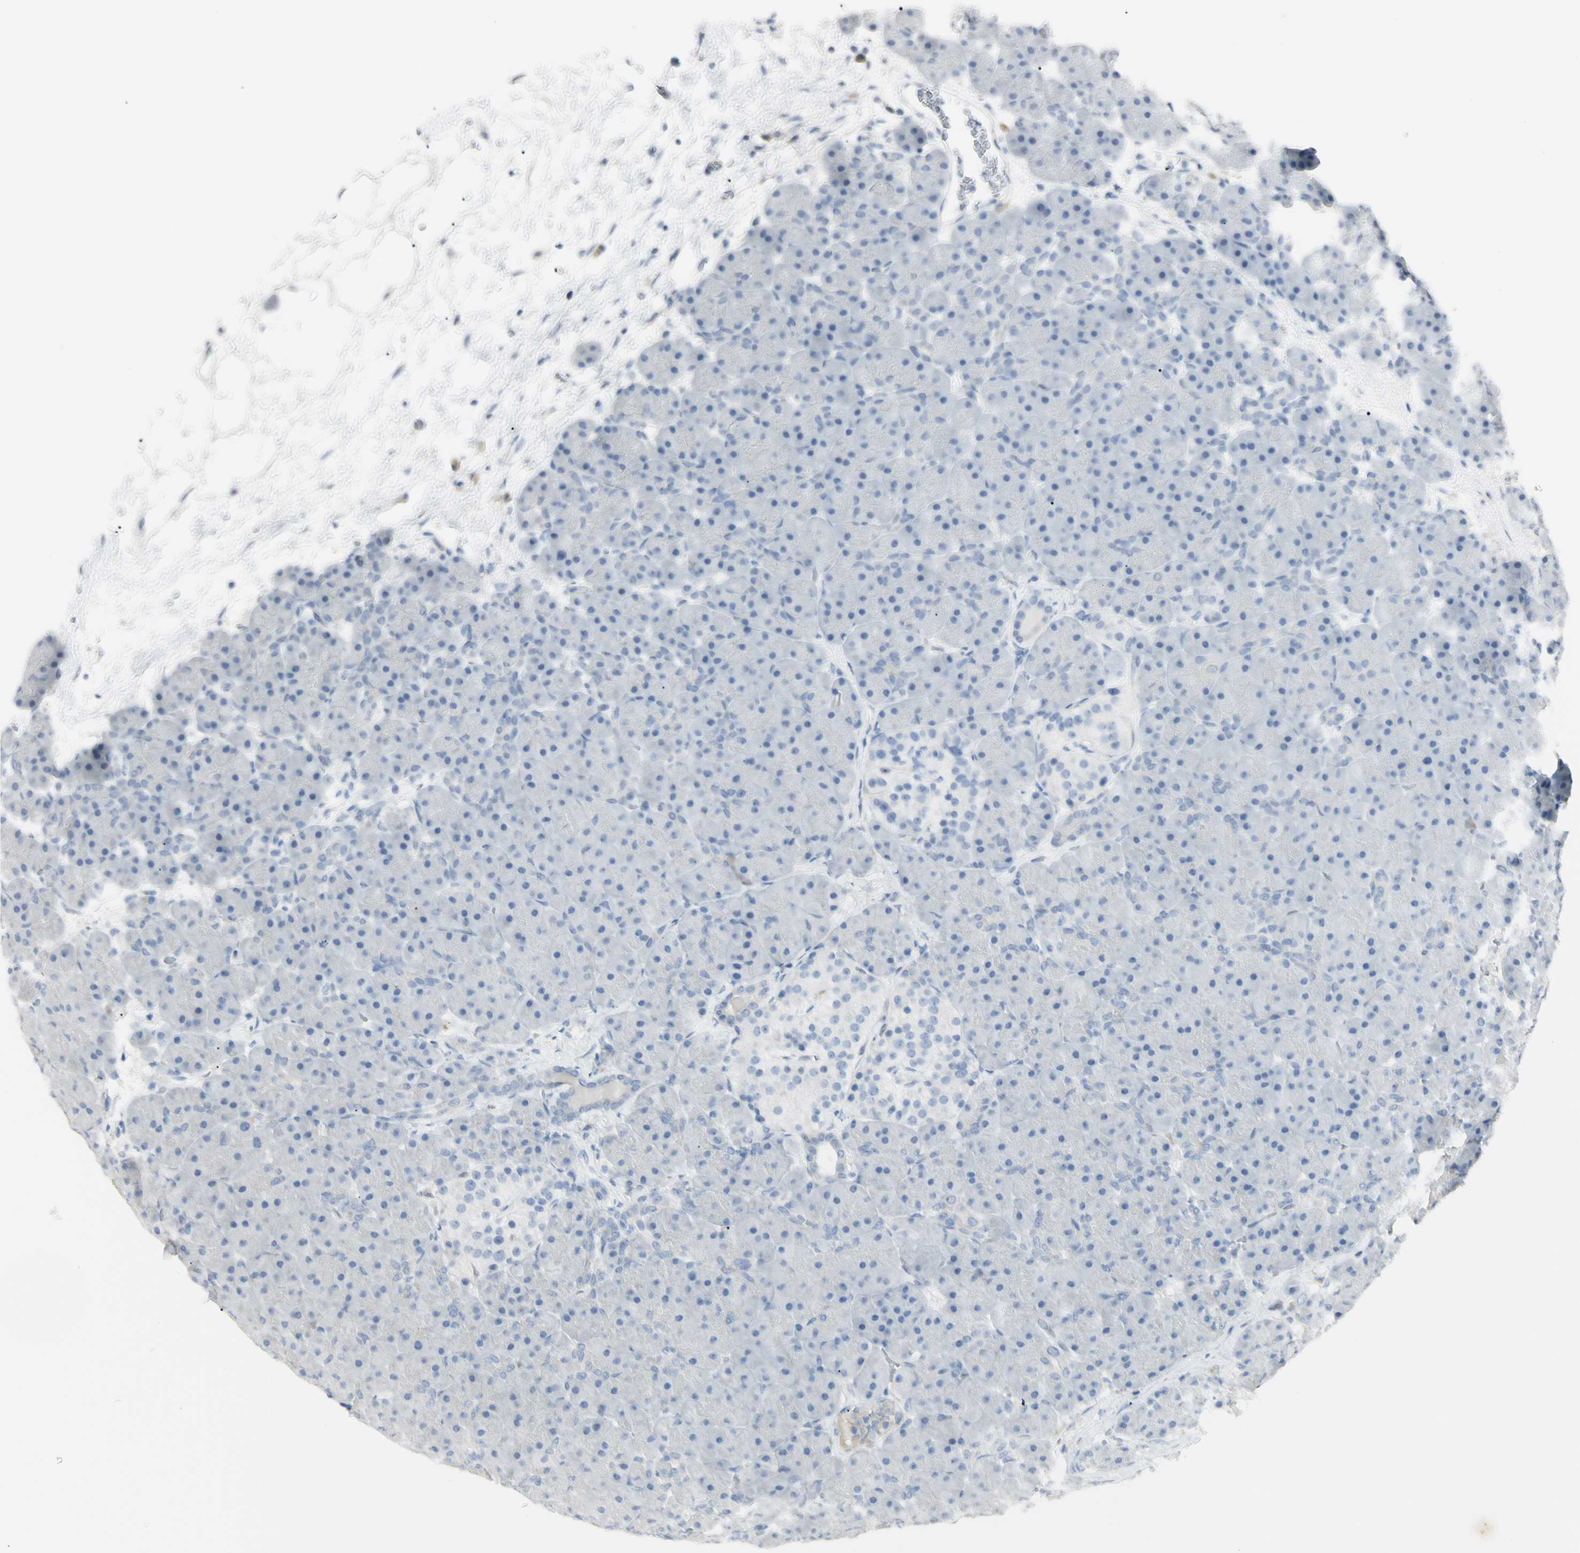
{"staining": {"intensity": "negative", "quantity": "none", "location": "none"}, "tissue": "pancreas", "cell_type": "Exocrine glandular cells", "image_type": "normal", "snomed": [{"axis": "morphology", "description": "Normal tissue, NOS"}, {"axis": "topography", "description": "Pancreas"}], "caption": "High magnification brightfield microscopy of unremarkable pancreas stained with DAB (brown) and counterstained with hematoxylin (blue): exocrine glandular cells show no significant staining. Nuclei are stained in blue.", "gene": "PIP", "patient": {"sex": "male", "age": 66}}